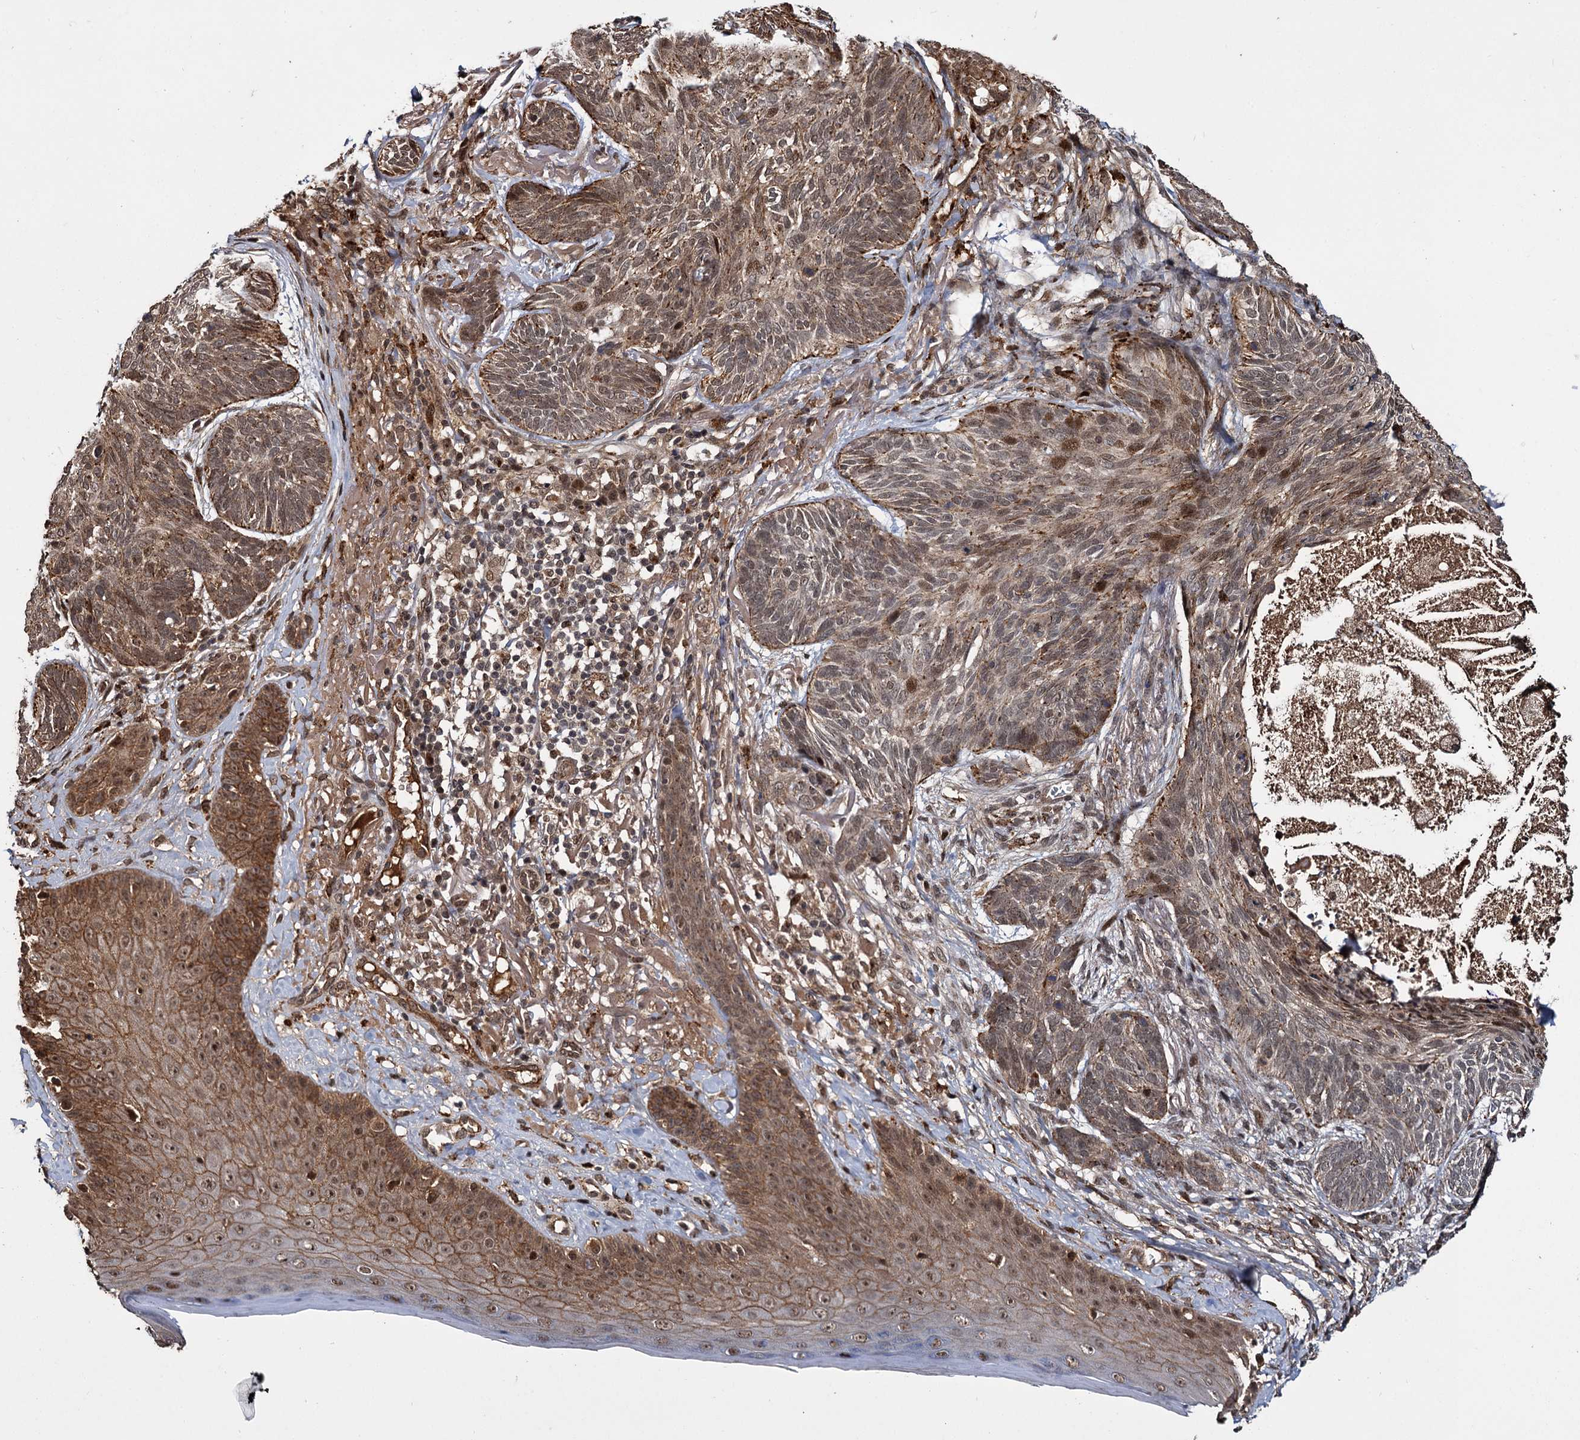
{"staining": {"intensity": "moderate", "quantity": "<25%", "location": "cytoplasmic/membranous,nuclear"}, "tissue": "skin cancer", "cell_type": "Tumor cells", "image_type": "cancer", "snomed": [{"axis": "morphology", "description": "Normal tissue, NOS"}, {"axis": "morphology", "description": "Basal cell carcinoma"}, {"axis": "topography", "description": "Skin"}], "caption": "Immunohistochemical staining of human skin basal cell carcinoma exhibits low levels of moderate cytoplasmic/membranous and nuclear positivity in approximately <25% of tumor cells.", "gene": "CEP192", "patient": {"sex": "male", "age": 66}}